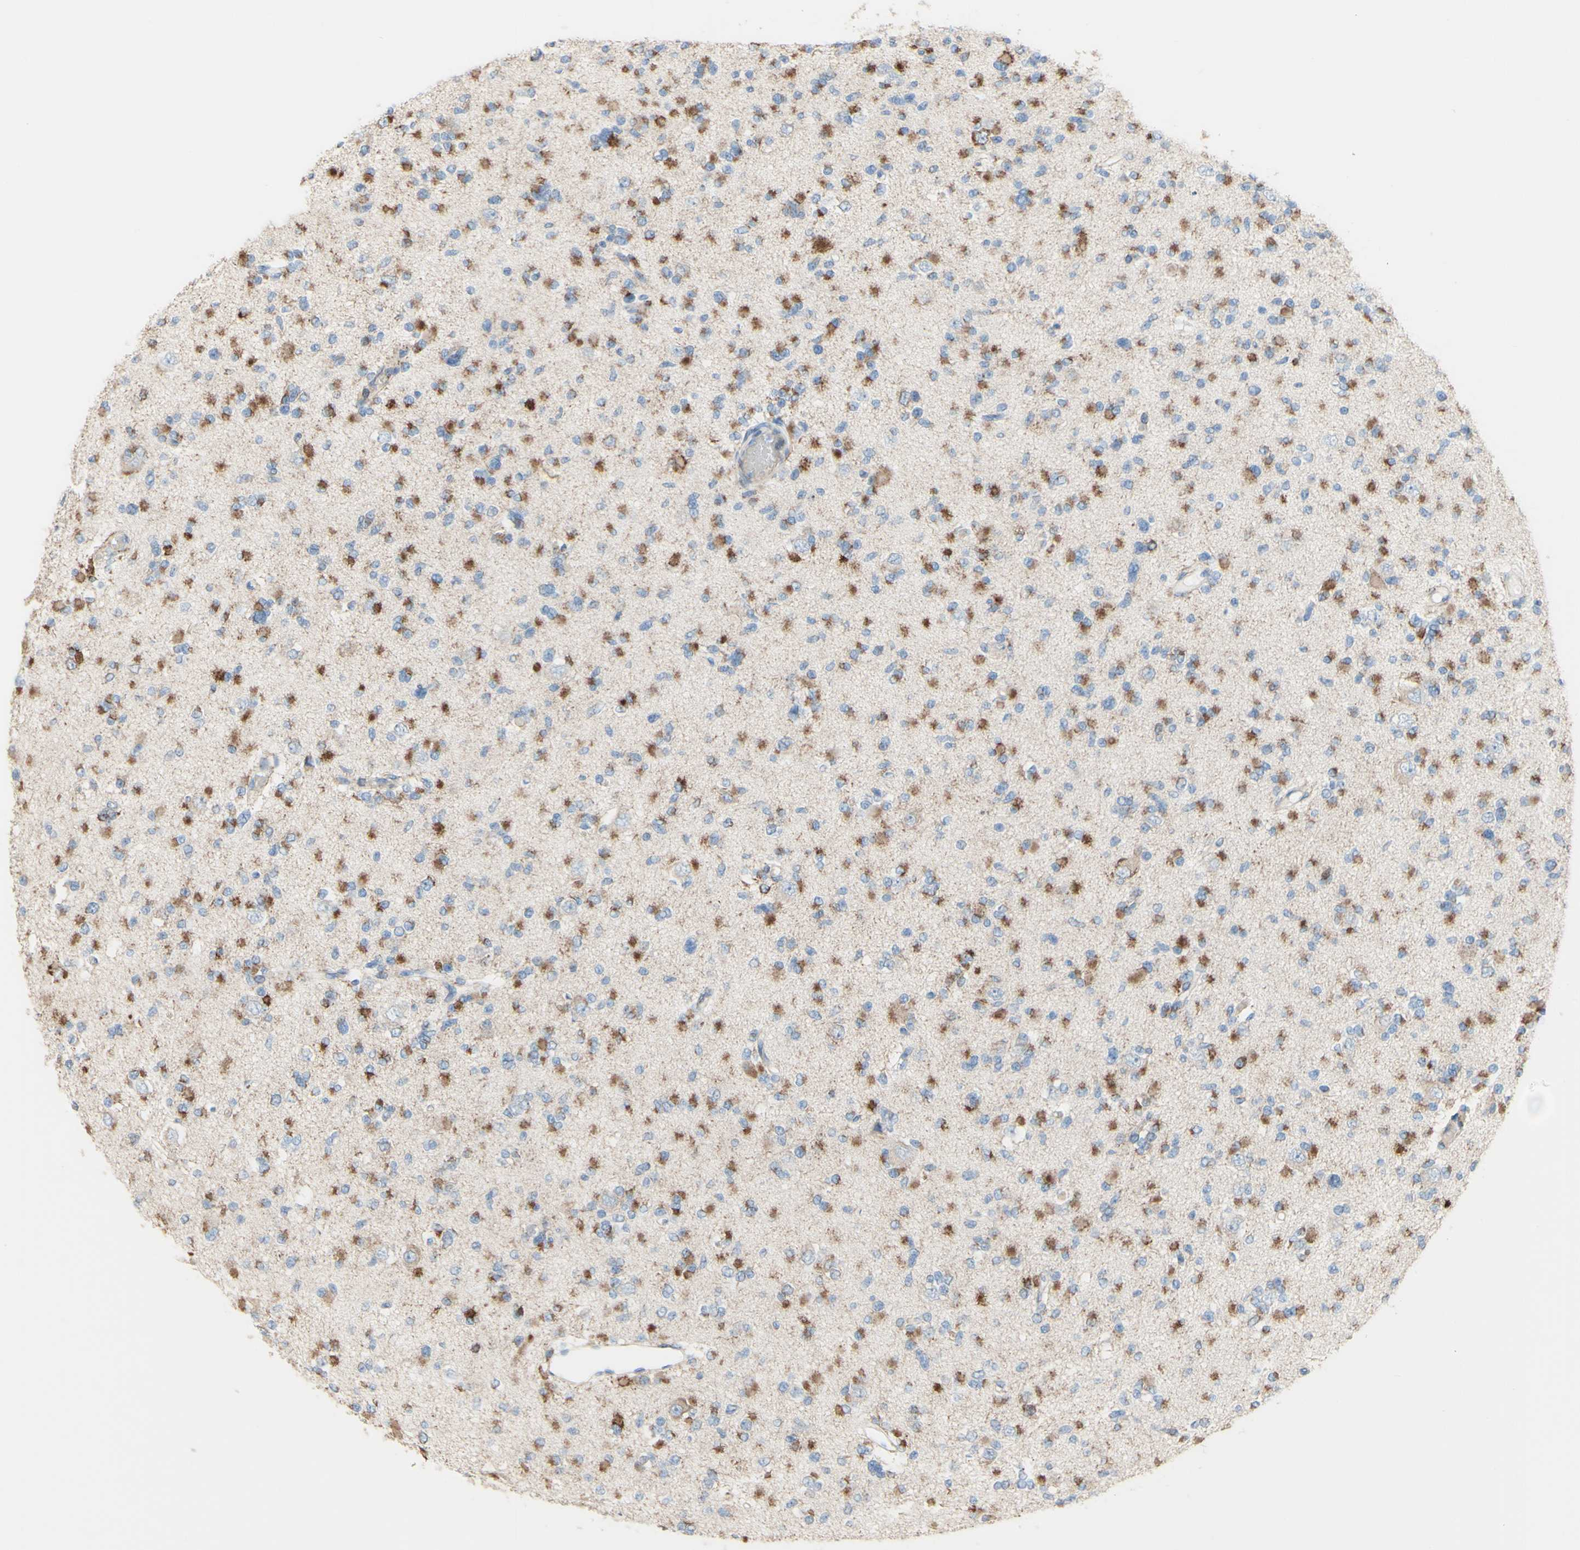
{"staining": {"intensity": "moderate", "quantity": ">75%", "location": "cytoplasmic/membranous"}, "tissue": "glioma", "cell_type": "Tumor cells", "image_type": "cancer", "snomed": [{"axis": "morphology", "description": "Glioma, malignant, Low grade"}, {"axis": "topography", "description": "Brain"}], "caption": "Brown immunohistochemical staining in human malignant low-grade glioma shows moderate cytoplasmic/membranous expression in approximately >75% of tumor cells.", "gene": "AGPAT5", "patient": {"sex": "female", "age": 22}}